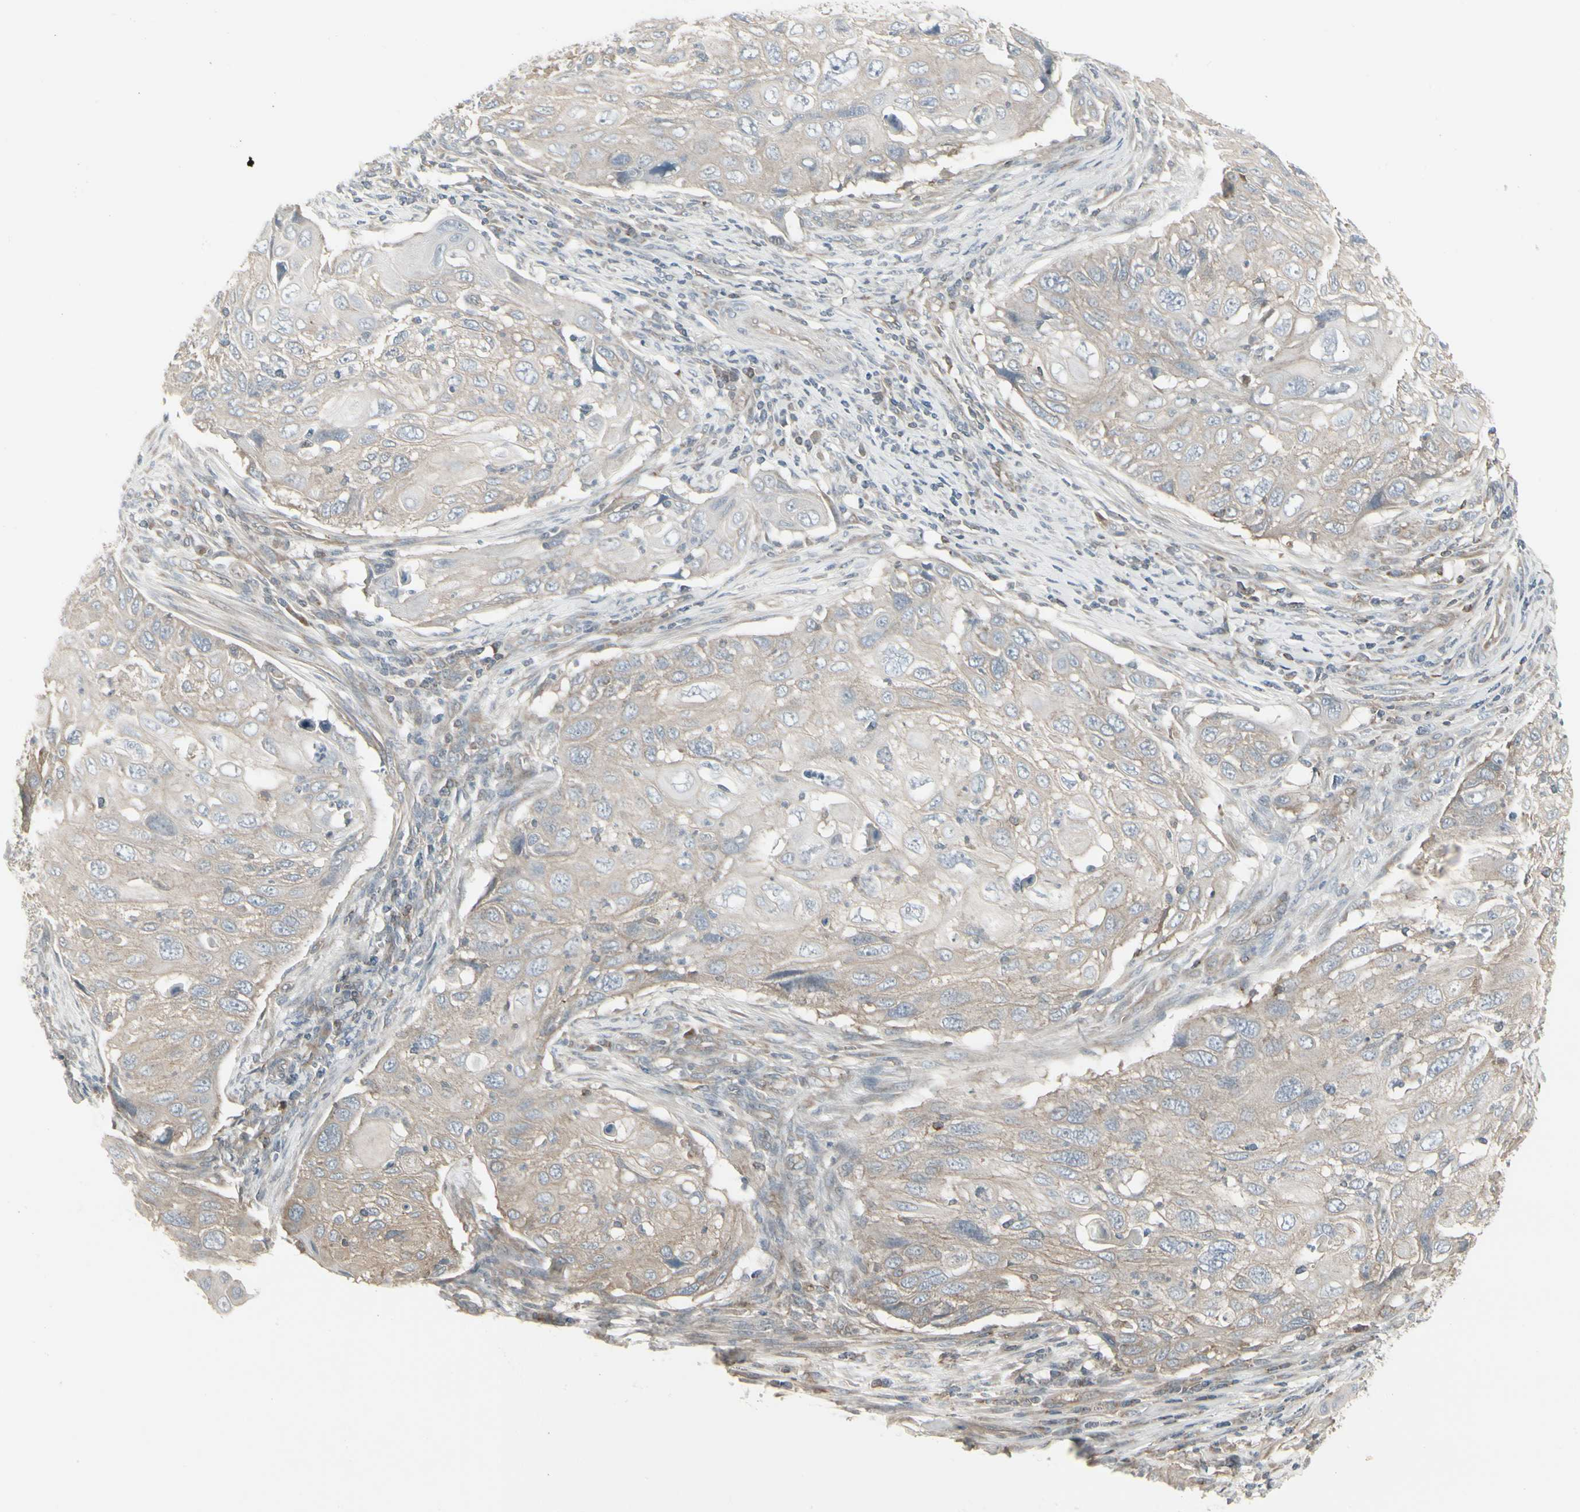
{"staining": {"intensity": "weak", "quantity": ">75%", "location": "cytoplasmic/membranous"}, "tissue": "cervical cancer", "cell_type": "Tumor cells", "image_type": "cancer", "snomed": [{"axis": "morphology", "description": "Squamous cell carcinoma, NOS"}, {"axis": "topography", "description": "Cervix"}], "caption": "High-magnification brightfield microscopy of cervical squamous cell carcinoma stained with DAB (3,3'-diaminobenzidine) (brown) and counterstained with hematoxylin (blue). tumor cells exhibit weak cytoplasmic/membranous staining is identified in approximately>75% of cells.", "gene": "EPS15", "patient": {"sex": "female", "age": 70}}